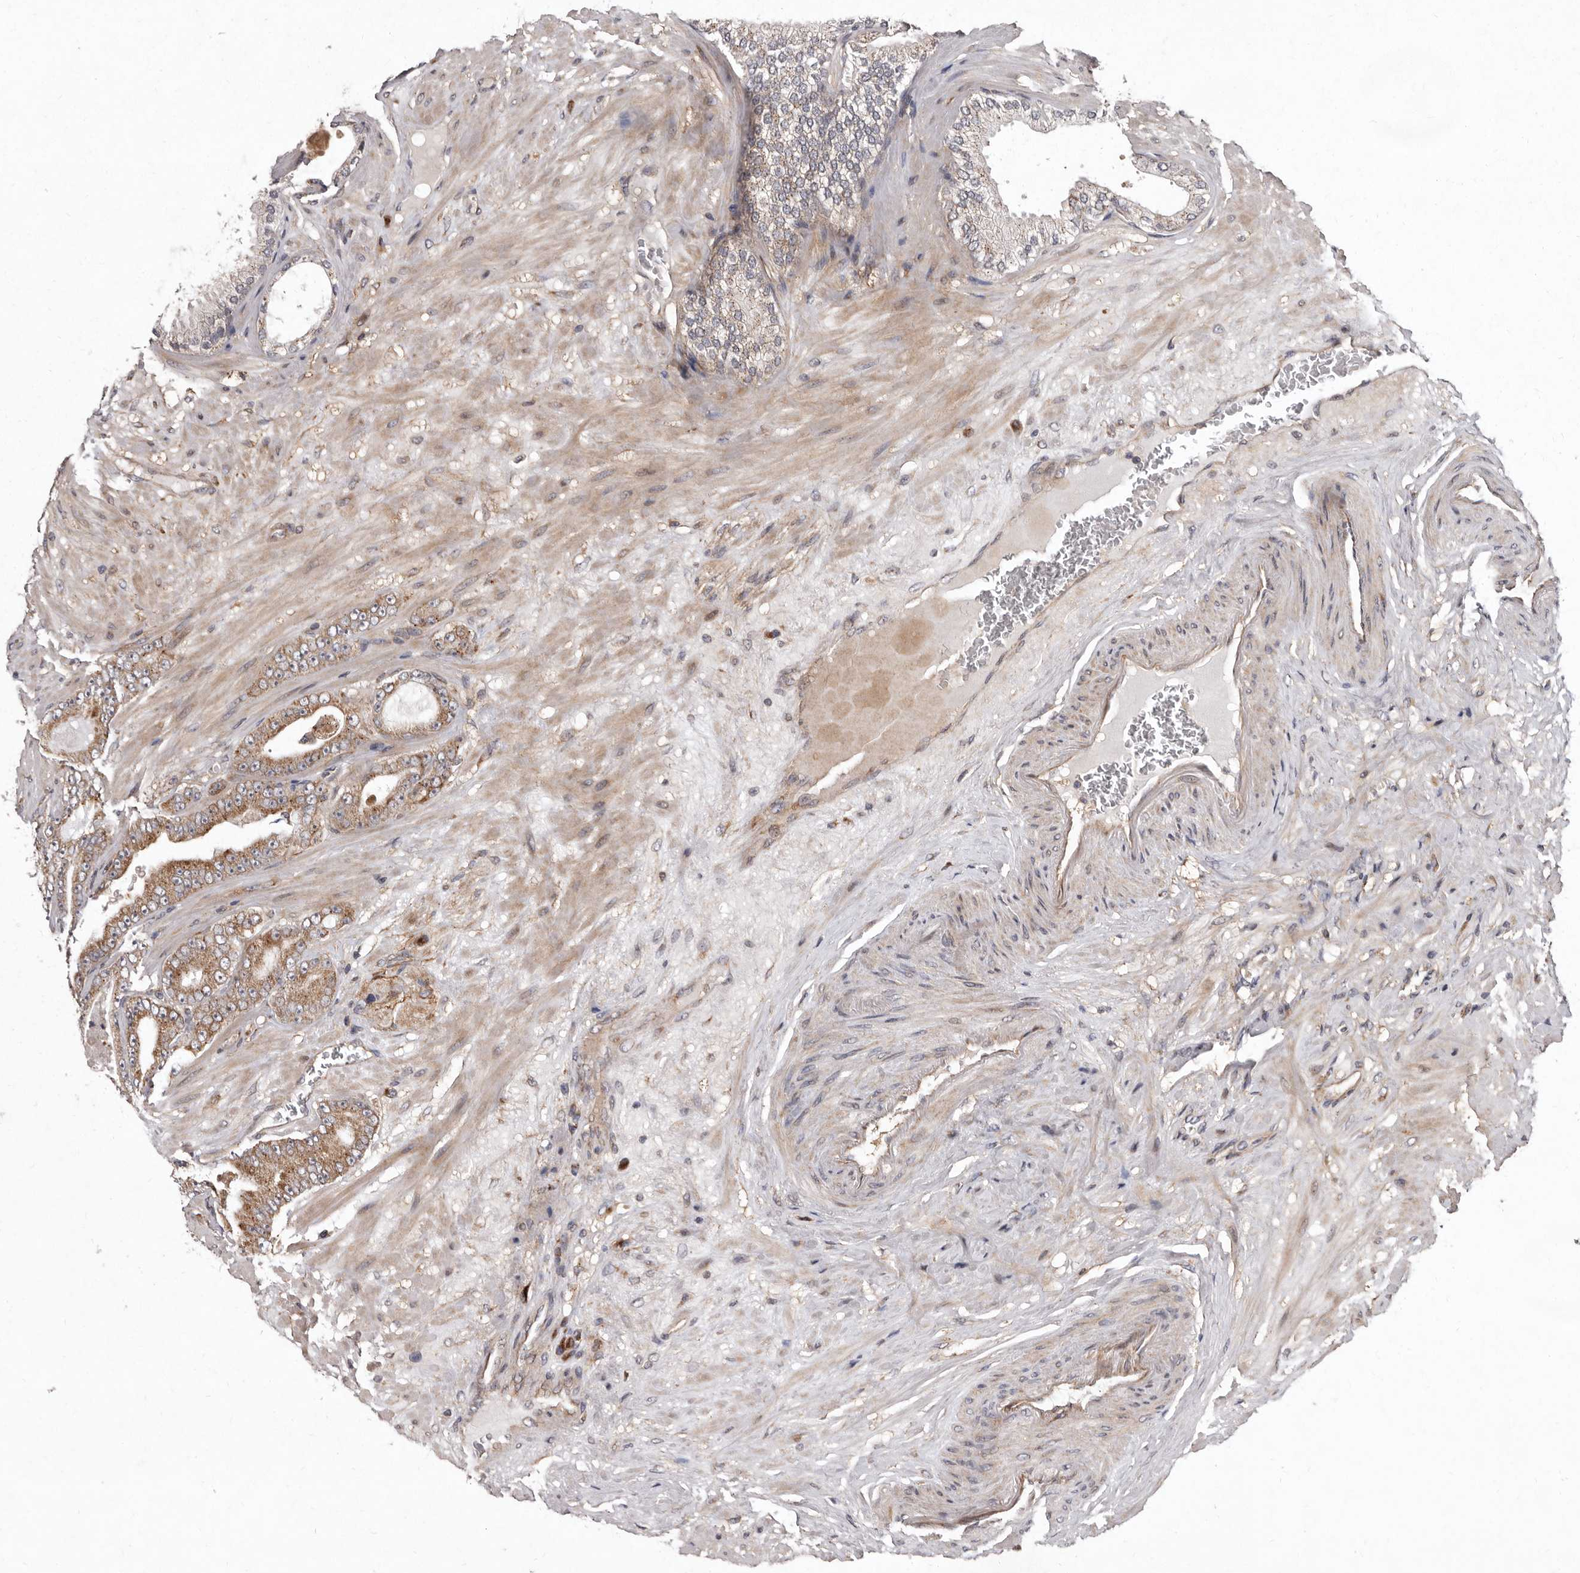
{"staining": {"intensity": "moderate", "quantity": "25%-75%", "location": "cytoplasmic/membranous"}, "tissue": "prostate cancer", "cell_type": "Tumor cells", "image_type": "cancer", "snomed": [{"axis": "morphology", "description": "Adenocarcinoma, Low grade"}, {"axis": "topography", "description": "Prostate"}], "caption": "Immunohistochemistry of prostate cancer (adenocarcinoma (low-grade)) displays medium levels of moderate cytoplasmic/membranous staining in about 25%-75% of tumor cells.", "gene": "FLAD1", "patient": {"sex": "male", "age": 63}}